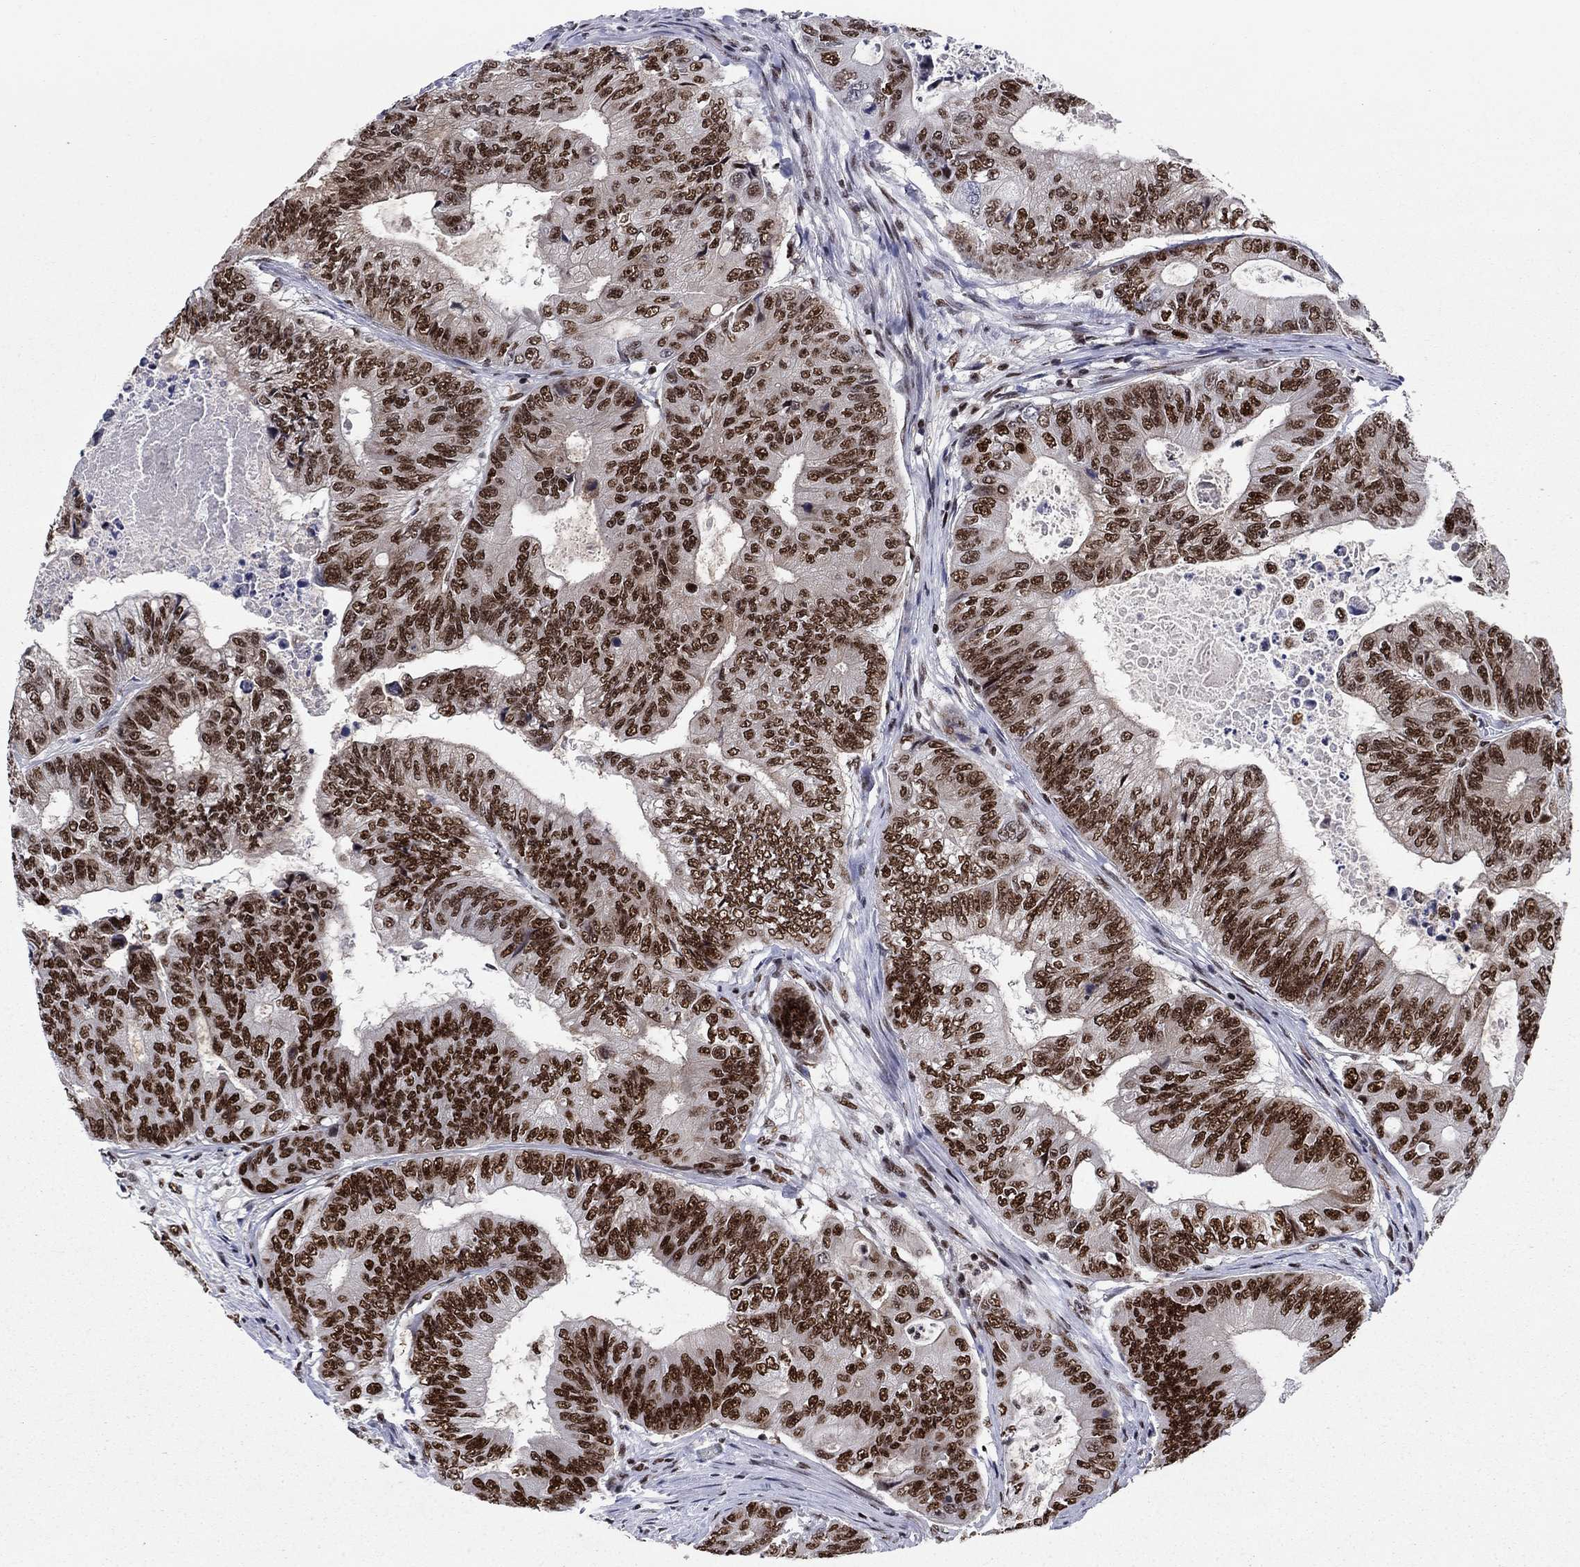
{"staining": {"intensity": "strong", "quantity": ">75%", "location": "nuclear"}, "tissue": "colorectal cancer", "cell_type": "Tumor cells", "image_type": "cancer", "snomed": [{"axis": "morphology", "description": "Adenocarcinoma, NOS"}, {"axis": "topography", "description": "Colon"}], "caption": "Approximately >75% of tumor cells in human colorectal cancer display strong nuclear protein expression as visualized by brown immunohistochemical staining.", "gene": "RPRD1B", "patient": {"sex": "female", "age": 48}}